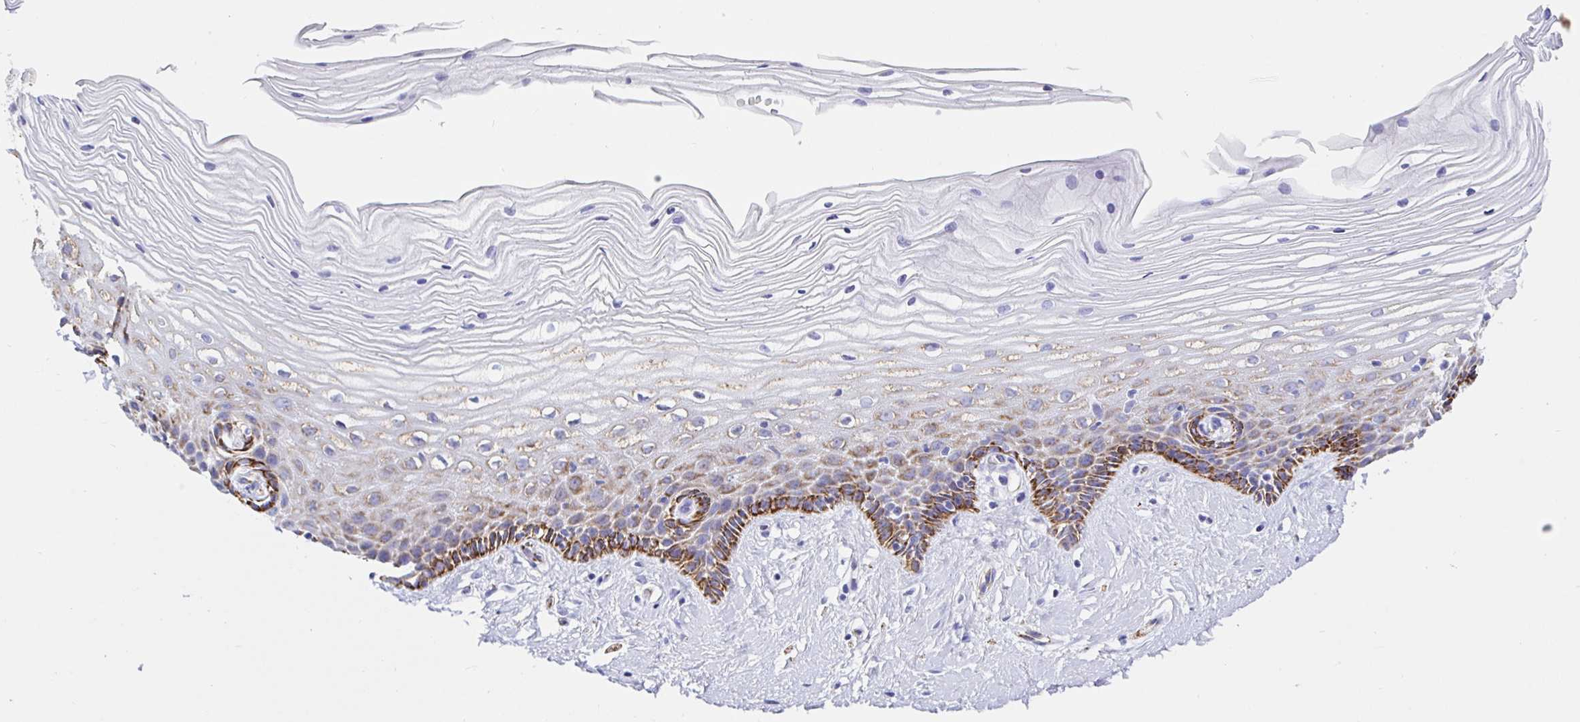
{"staining": {"intensity": "strong", "quantity": "<25%", "location": "cytoplasmic/membranous"}, "tissue": "cervix", "cell_type": "Squamous epithelial cells", "image_type": "normal", "snomed": [{"axis": "morphology", "description": "Normal tissue, NOS"}, {"axis": "topography", "description": "Cervix"}], "caption": "IHC histopathology image of unremarkable human cervix stained for a protein (brown), which demonstrates medium levels of strong cytoplasmic/membranous positivity in about <25% of squamous epithelial cells.", "gene": "MAOA", "patient": {"sex": "female", "age": 40}}